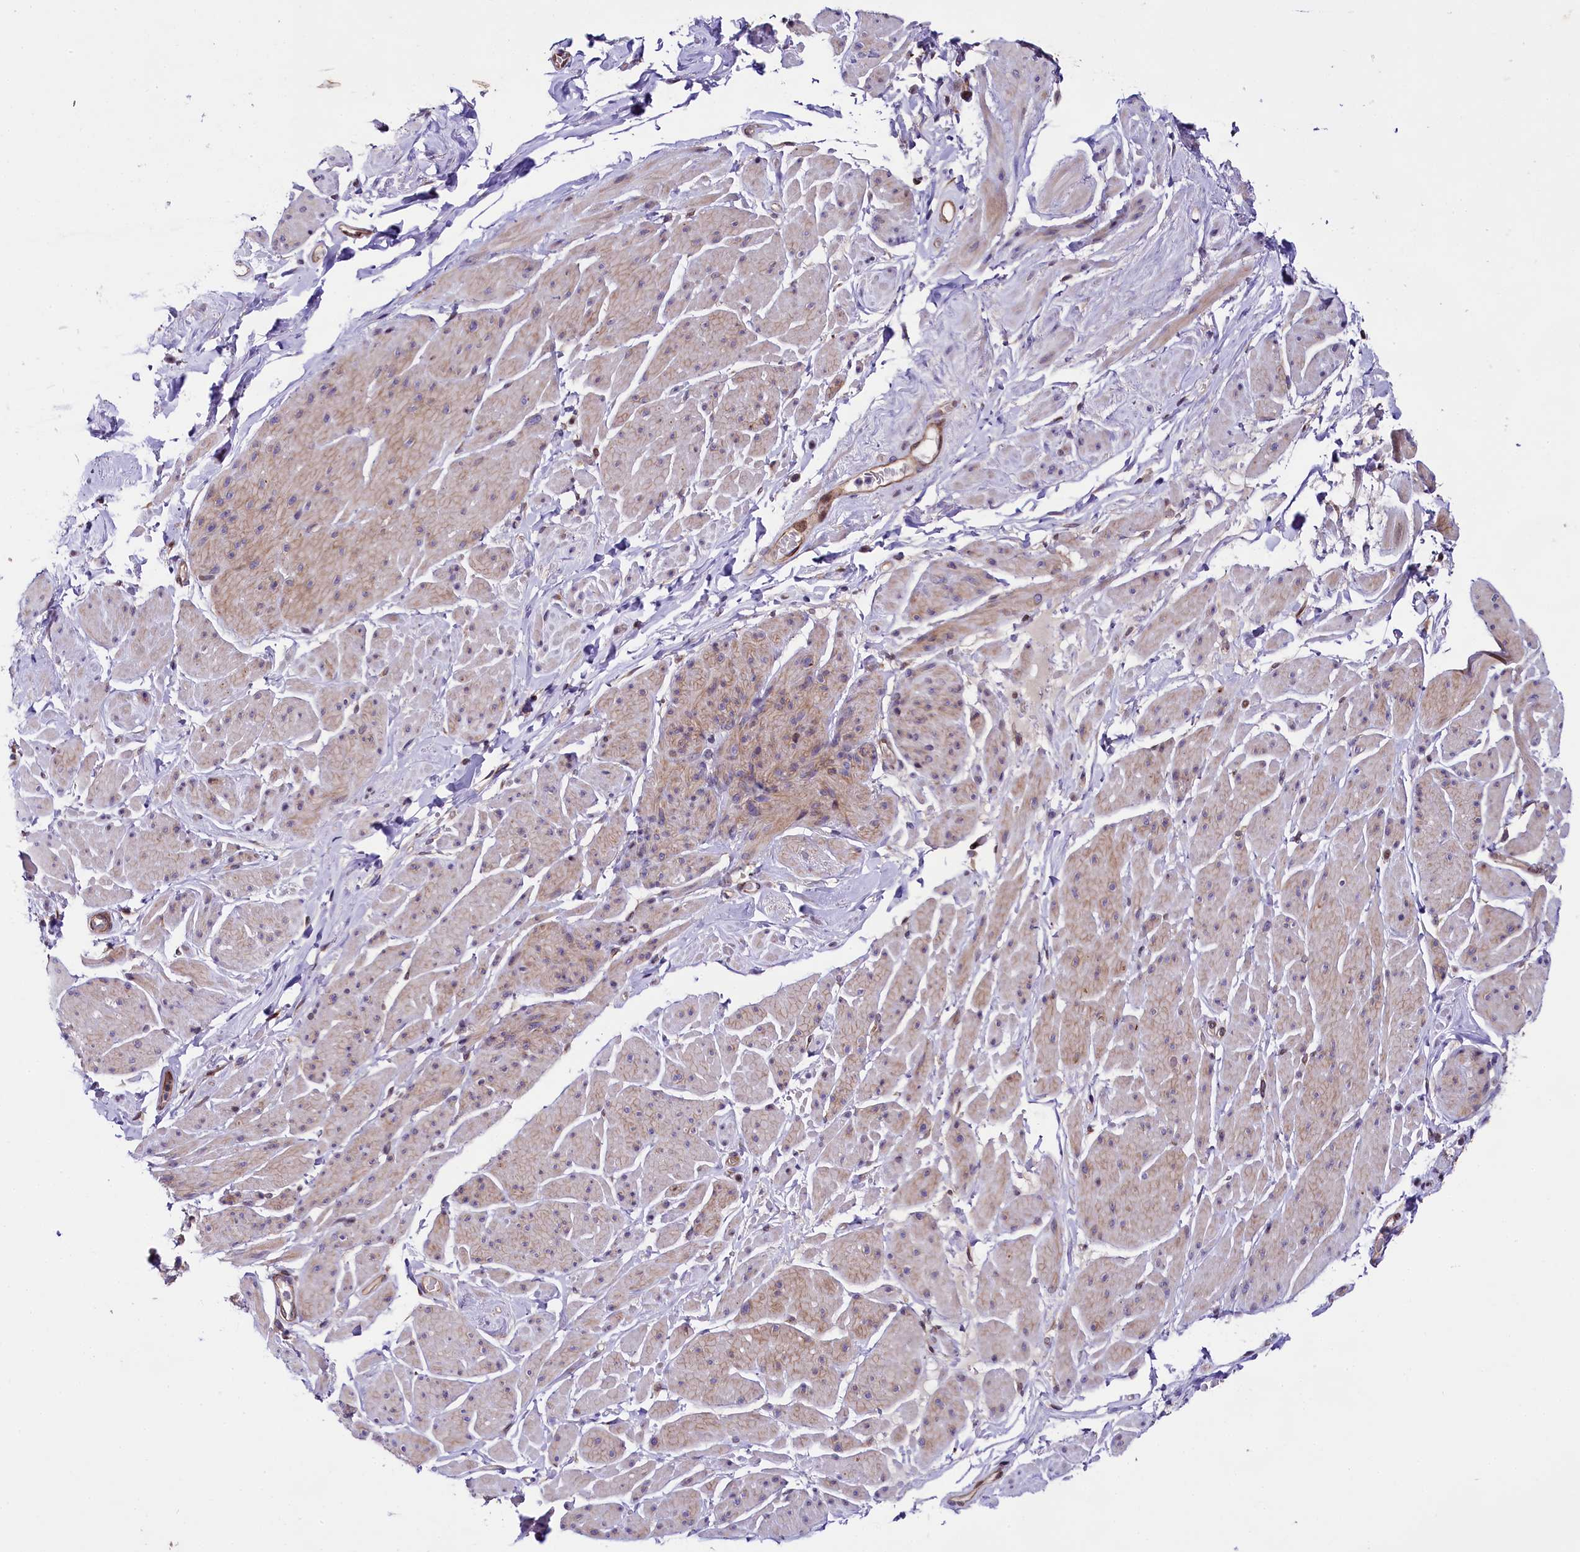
{"staining": {"intensity": "weak", "quantity": "<25%", "location": "cytoplasmic/membranous"}, "tissue": "smooth muscle", "cell_type": "Smooth muscle cells", "image_type": "normal", "snomed": [{"axis": "morphology", "description": "Normal tissue, NOS"}, {"axis": "topography", "description": "Smooth muscle"}, {"axis": "topography", "description": "Peripheral nerve tissue"}], "caption": "An IHC micrograph of benign smooth muscle is shown. There is no staining in smooth muscle cells of smooth muscle.", "gene": "SP4", "patient": {"sex": "male", "age": 69}}